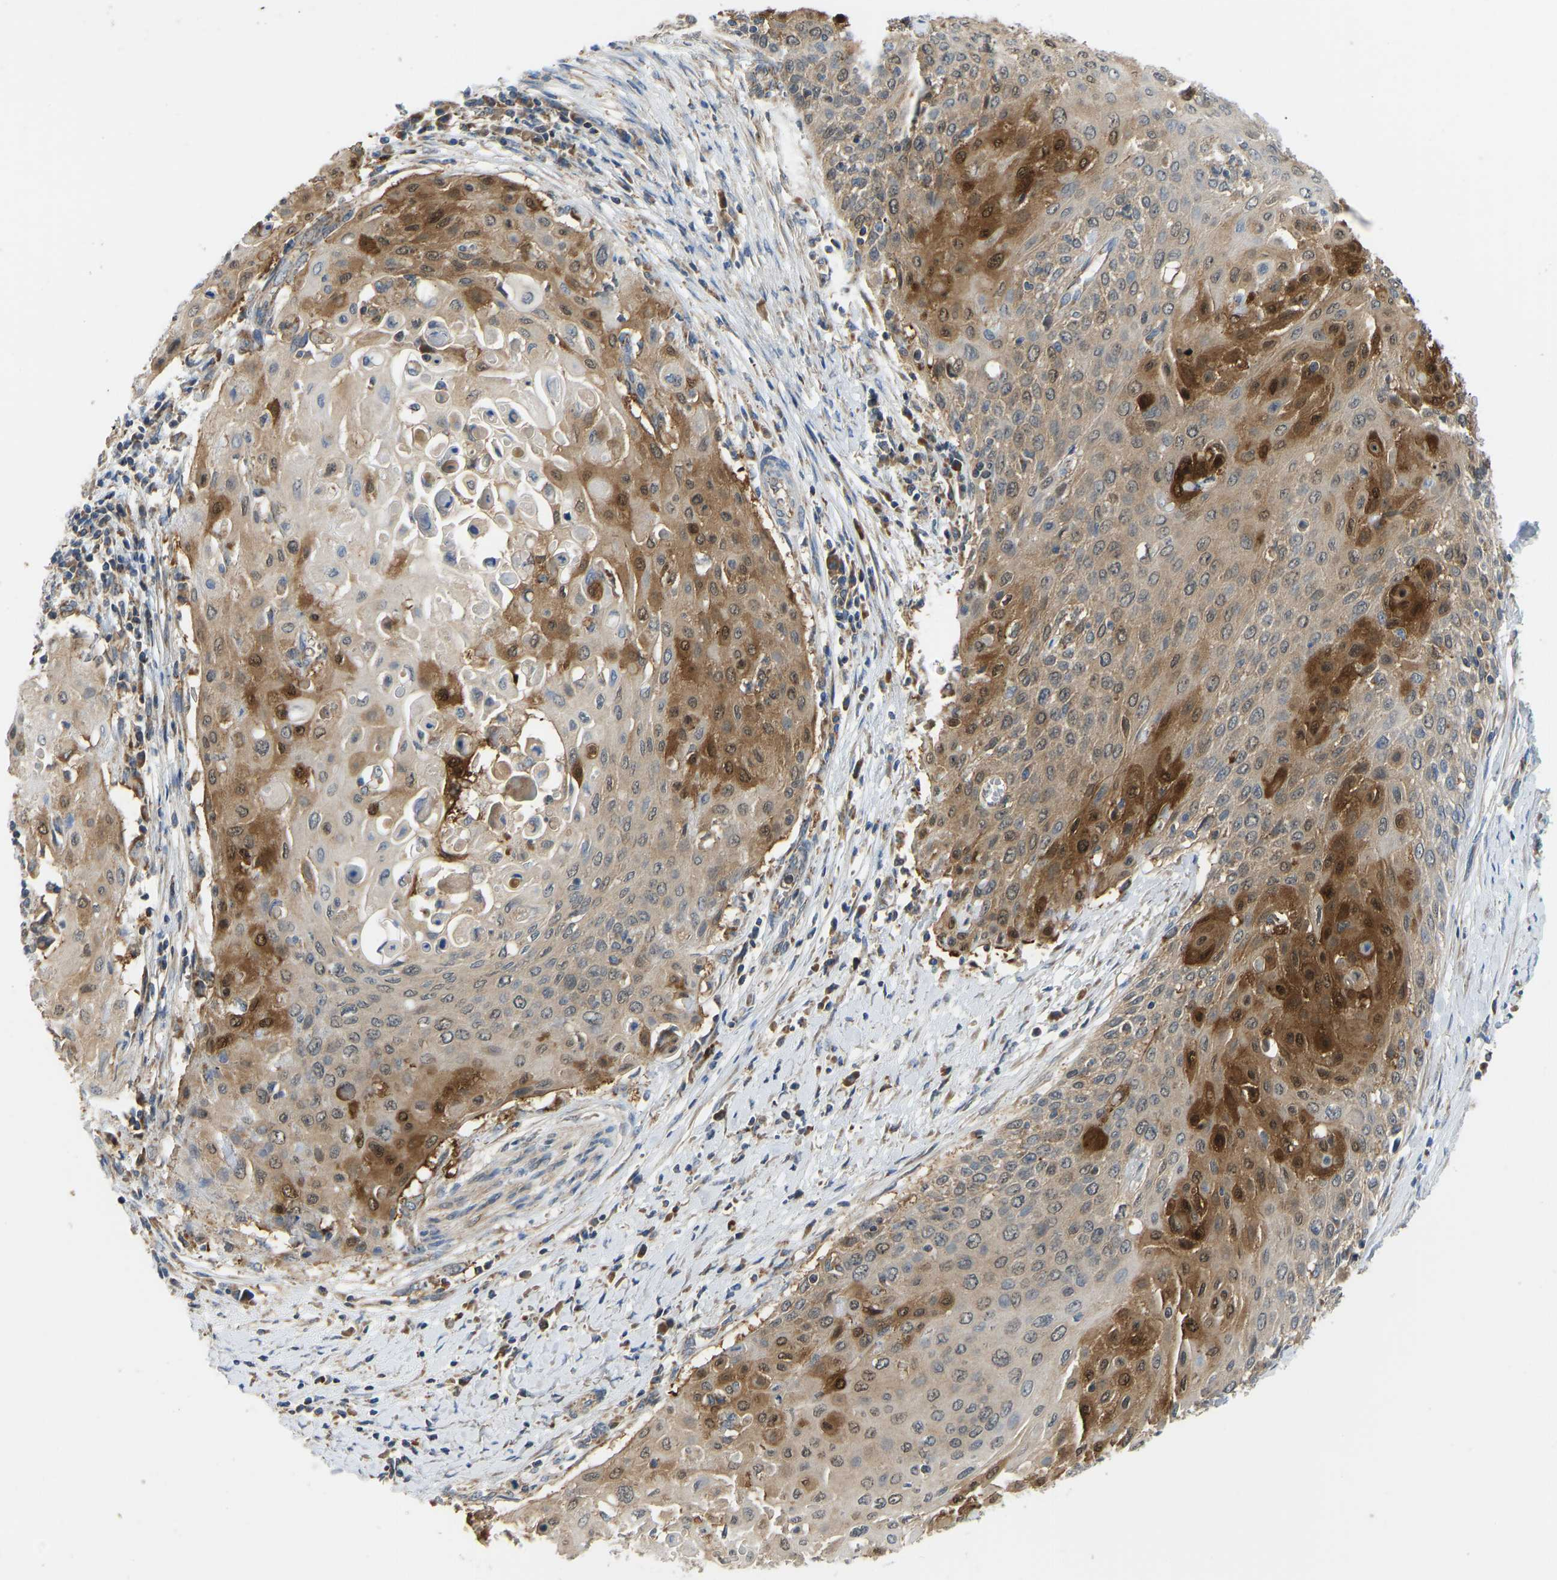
{"staining": {"intensity": "moderate", "quantity": "25%-75%", "location": "cytoplasmic/membranous"}, "tissue": "cervical cancer", "cell_type": "Tumor cells", "image_type": "cancer", "snomed": [{"axis": "morphology", "description": "Squamous cell carcinoma, NOS"}, {"axis": "topography", "description": "Cervix"}], "caption": "Protein analysis of cervical cancer (squamous cell carcinoma) tissue exhibits moderate cytoplasmic/membranous positivity in about 25%-75% of tumor cells.", "gene": "RBP1", "patient": {"sex": "female", "age": 39}}